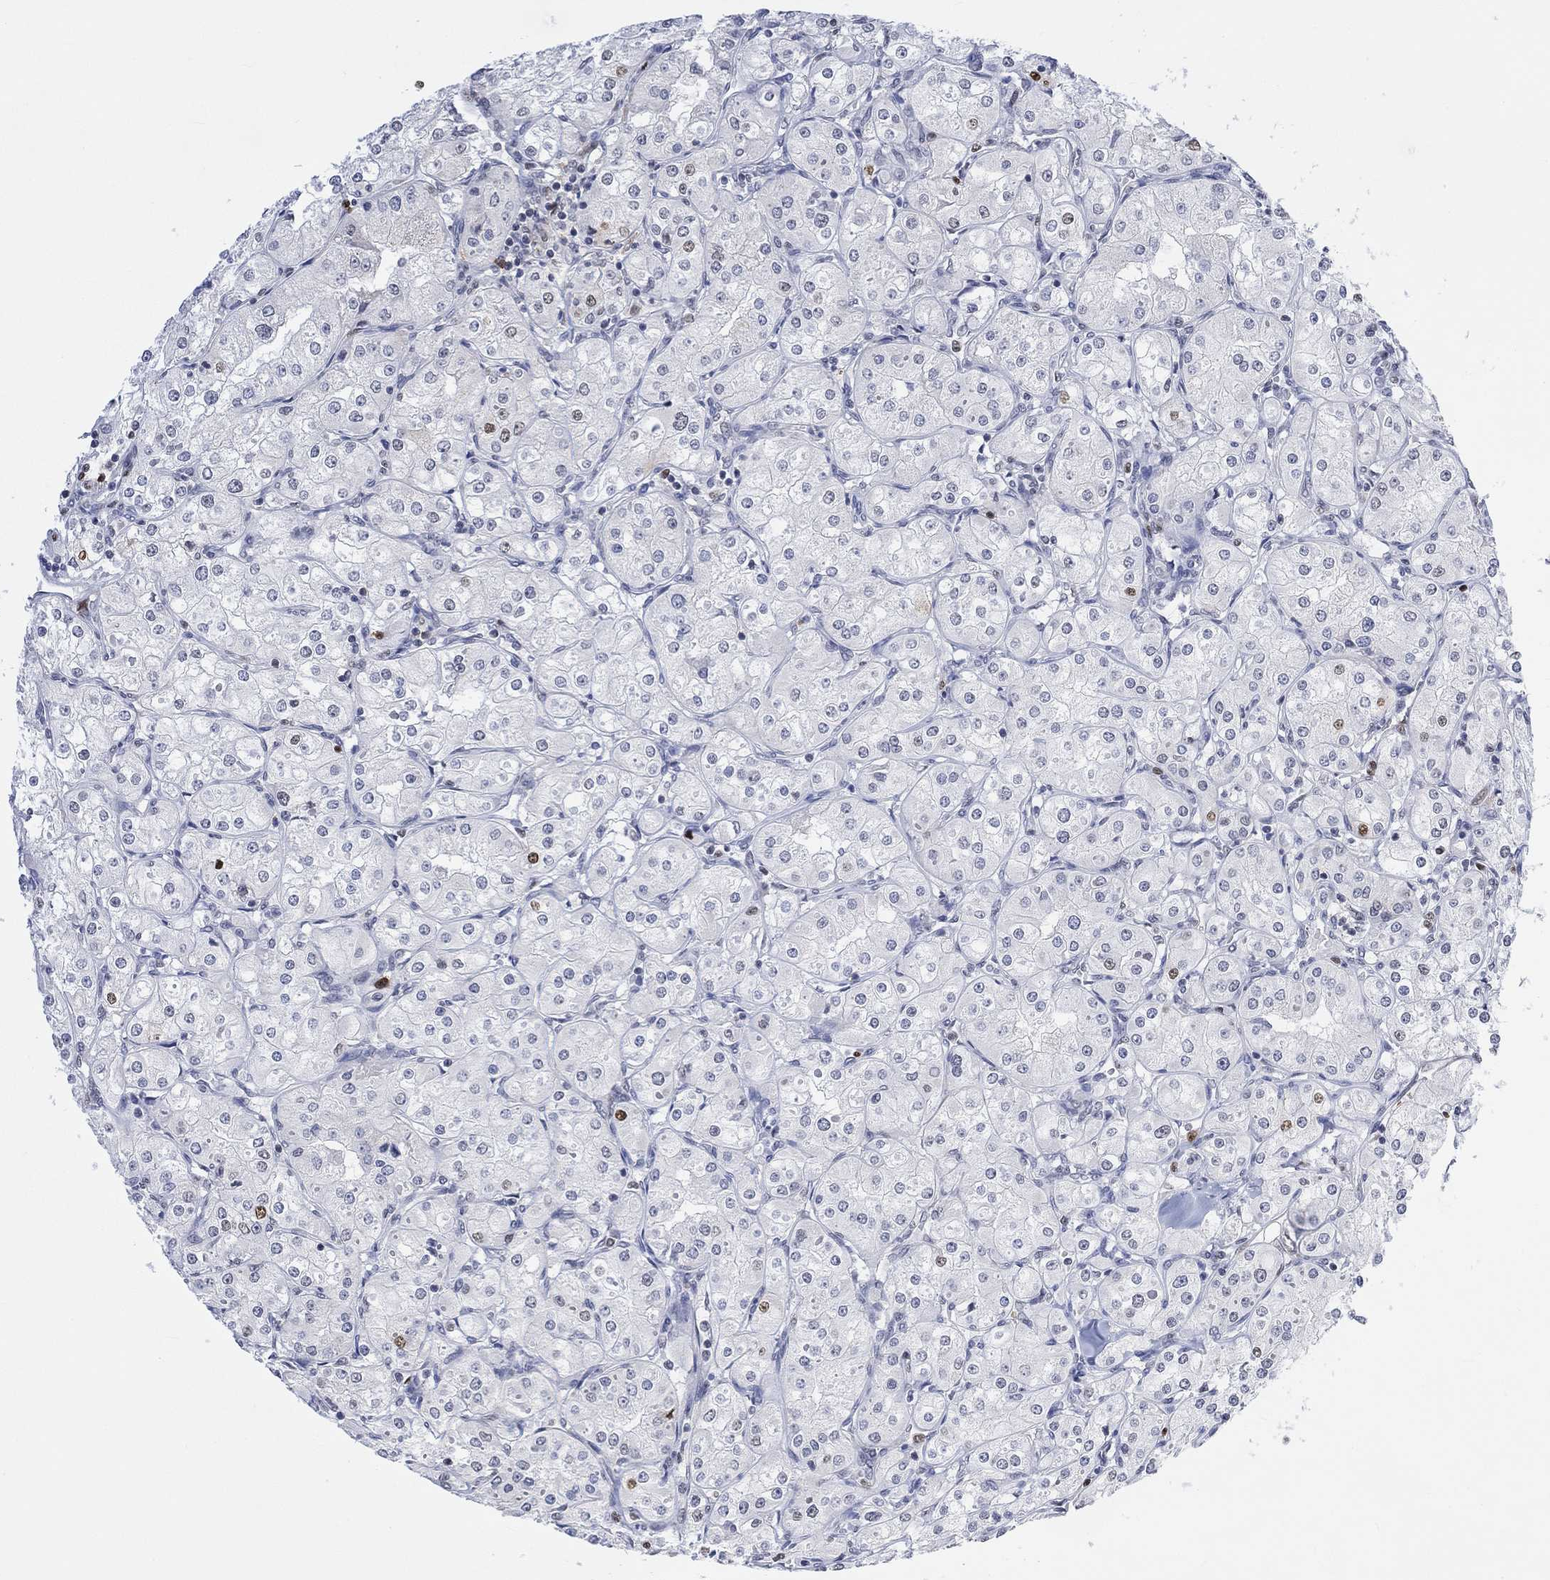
{"staining": {"intensity": "strong", "quantity": "<25%", "location": "nuclear"}, "tissue": "renal cancer", "cell_type": "Tumor cells", "image_type": "cancer", "snomed": [{"axis": "morphology", "description": "Adenocarcinoma, NOS"}, {"axis": "topography", "description": "Kidney"}], "caption": "About <25% of tumor cells in human adenocarcinoma (renal) reveal strong nuclear protein expression as visualized by brown immunohistochemical staining.", "gene": "RAD54L2", "patient": {"sex": "male", "age": 77}}